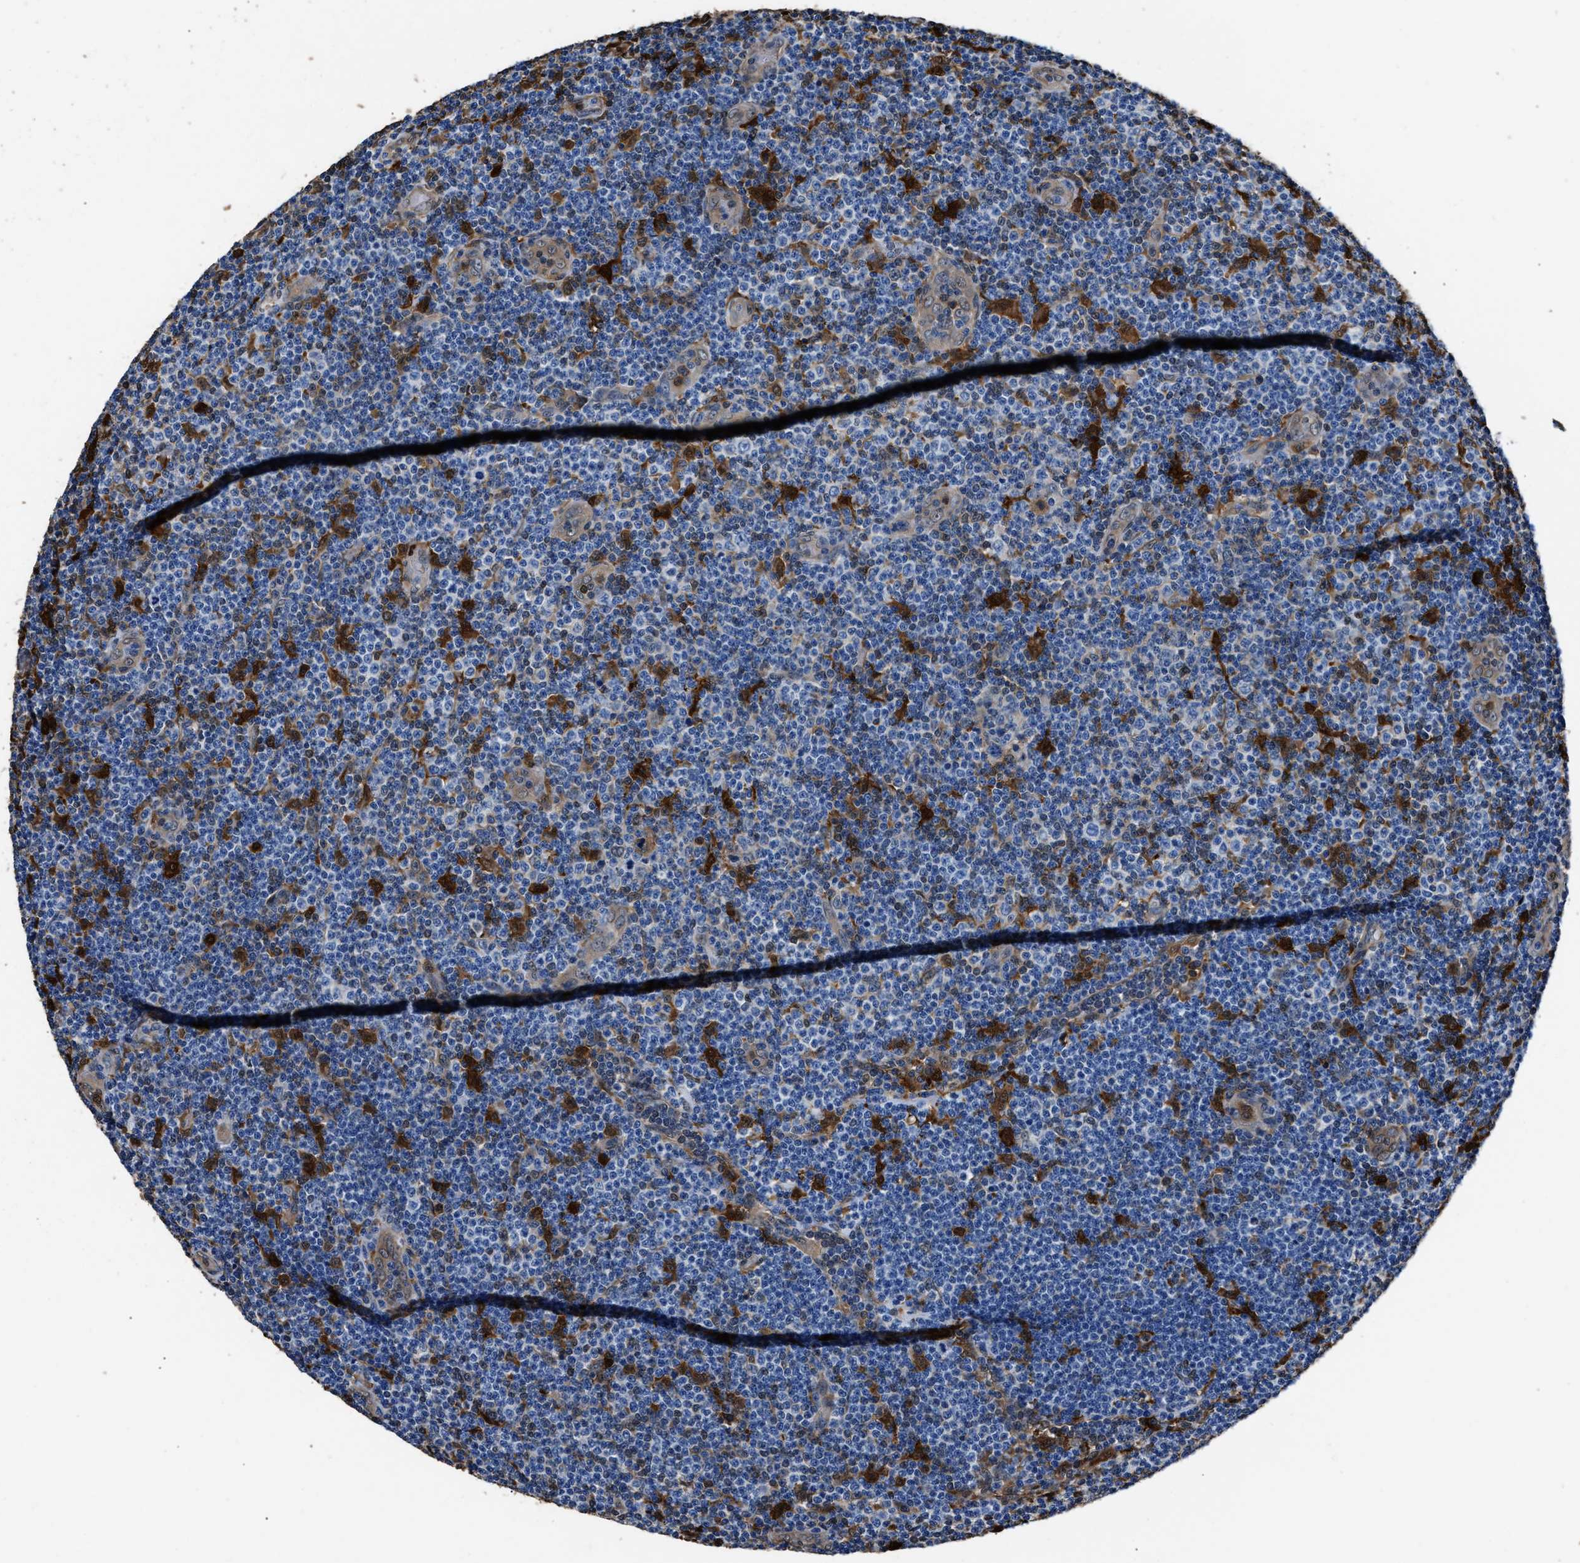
{"staining": {"intensity": "negative", "quantity": "none", "location": "none"}, "tissue": "lymphoma", "cell_type": "Tumor cells", "image_type": "cancer", "snomed": [{"axis": "morphology", "description": "Malignant lymphoma, non-Hodgkin's type, Low grade"}, {"axis": "topography", "description": "Lymph node"}], "caption": "High magnification brightfield microscopy of lymphoma stained with DAB (3,3'-diaminobenzidine) (brown) and counterstained with hematoxylin (blue): tumor cells show no significant expression.", "gene": "GSTP1", "patient": {"sex": "male", "age": 83}}